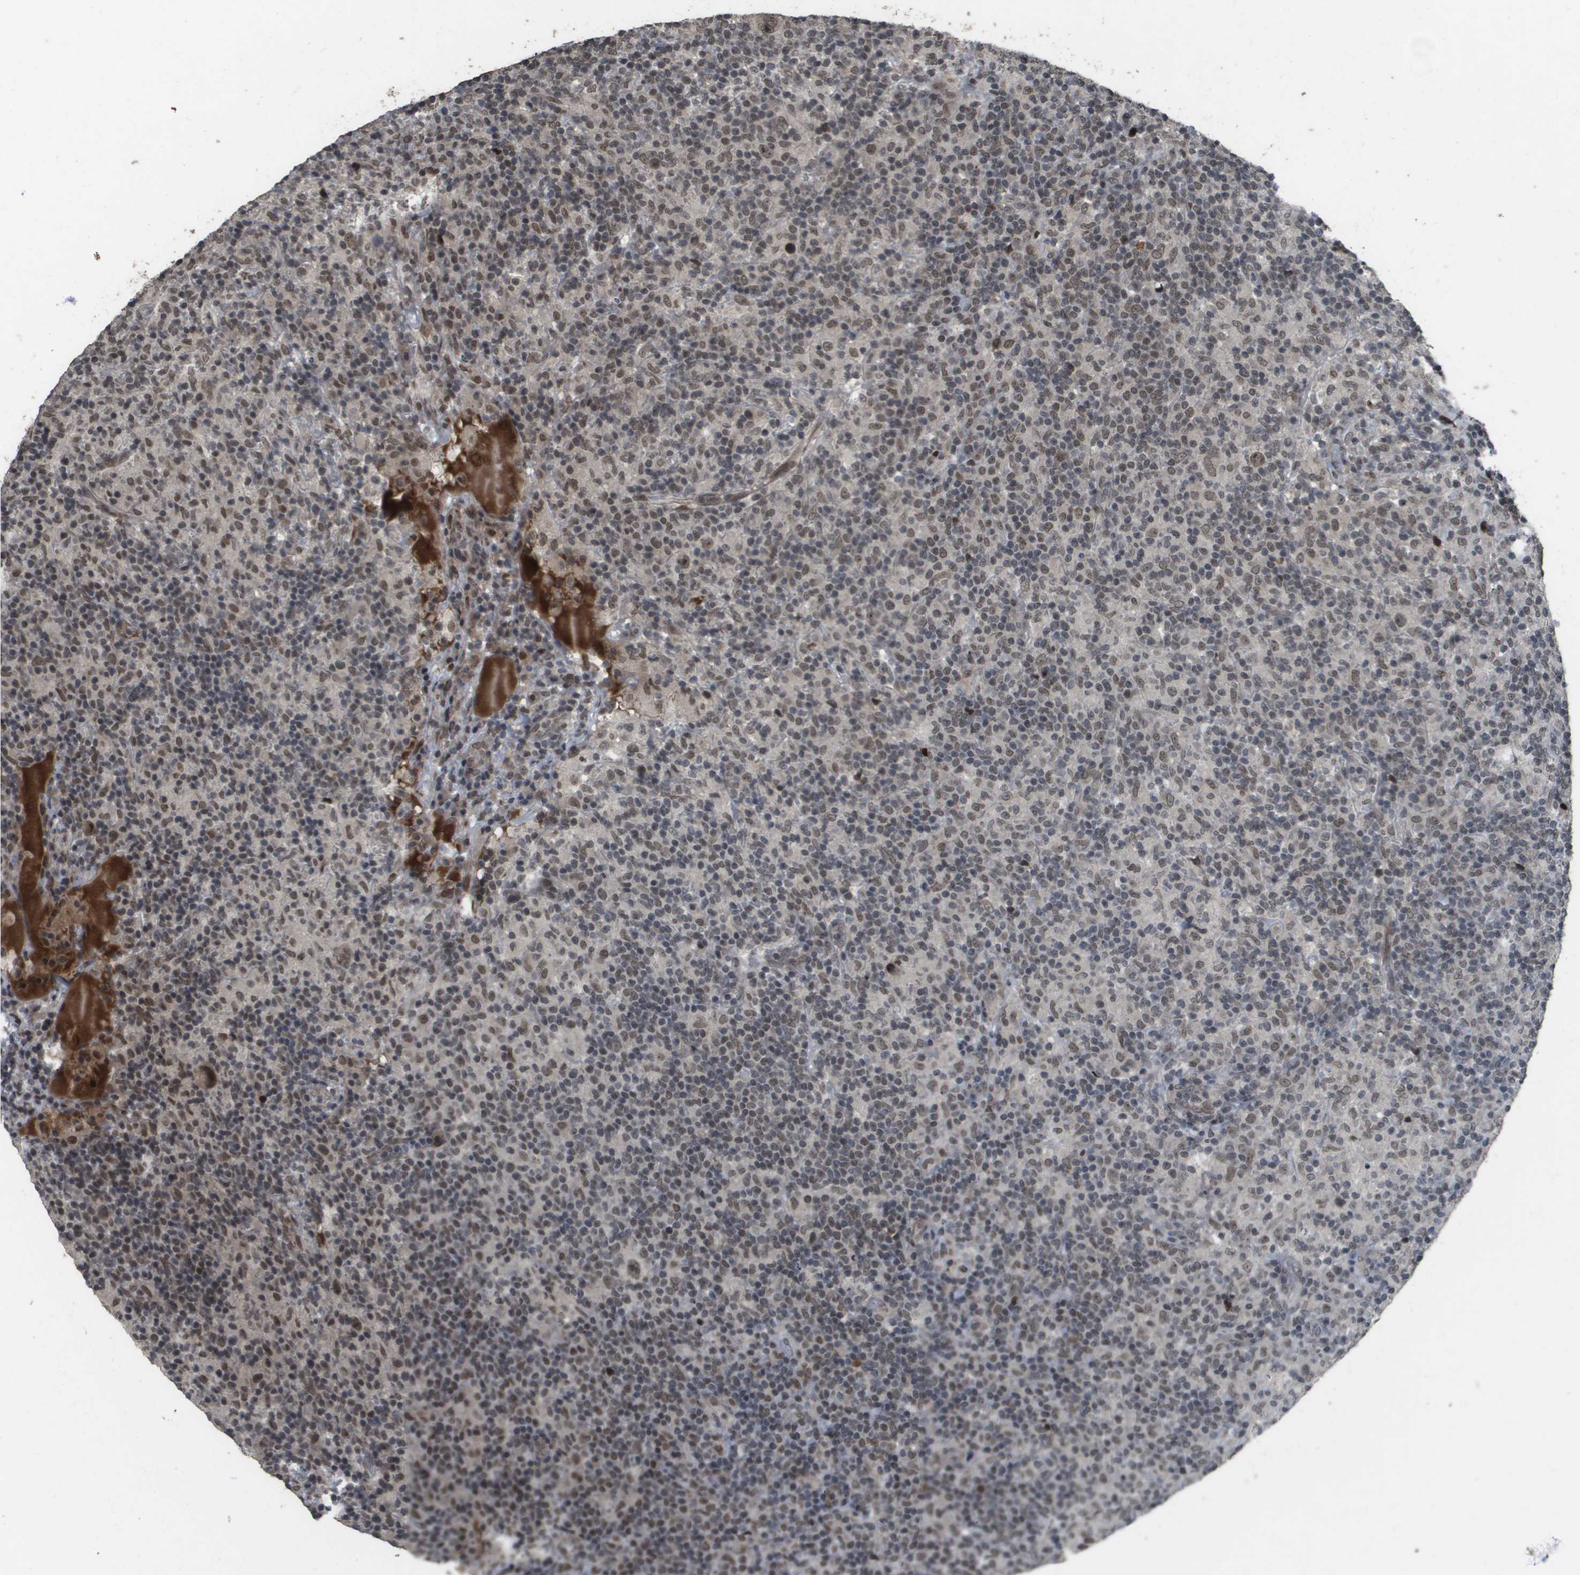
{"staining": {"intensity": "weak", "quantity": ">75%", "location": "nuclear"}, "tissue": "lymphoma", "cell_type": "Tumor cells", "image_type": "cancer", "snomed": [{"axis": "morphology", "description": "Hodgkin's disease, NOS"}, {"axis": "topography", "description": "Lymph node"}], "caption": "This is an image of IHC staining of Hodgkin's disease, which shows weak expression in the nuclear of tumor cells.", "gene": "KAT5", "patient": {"sex": "male", "age": 70}}